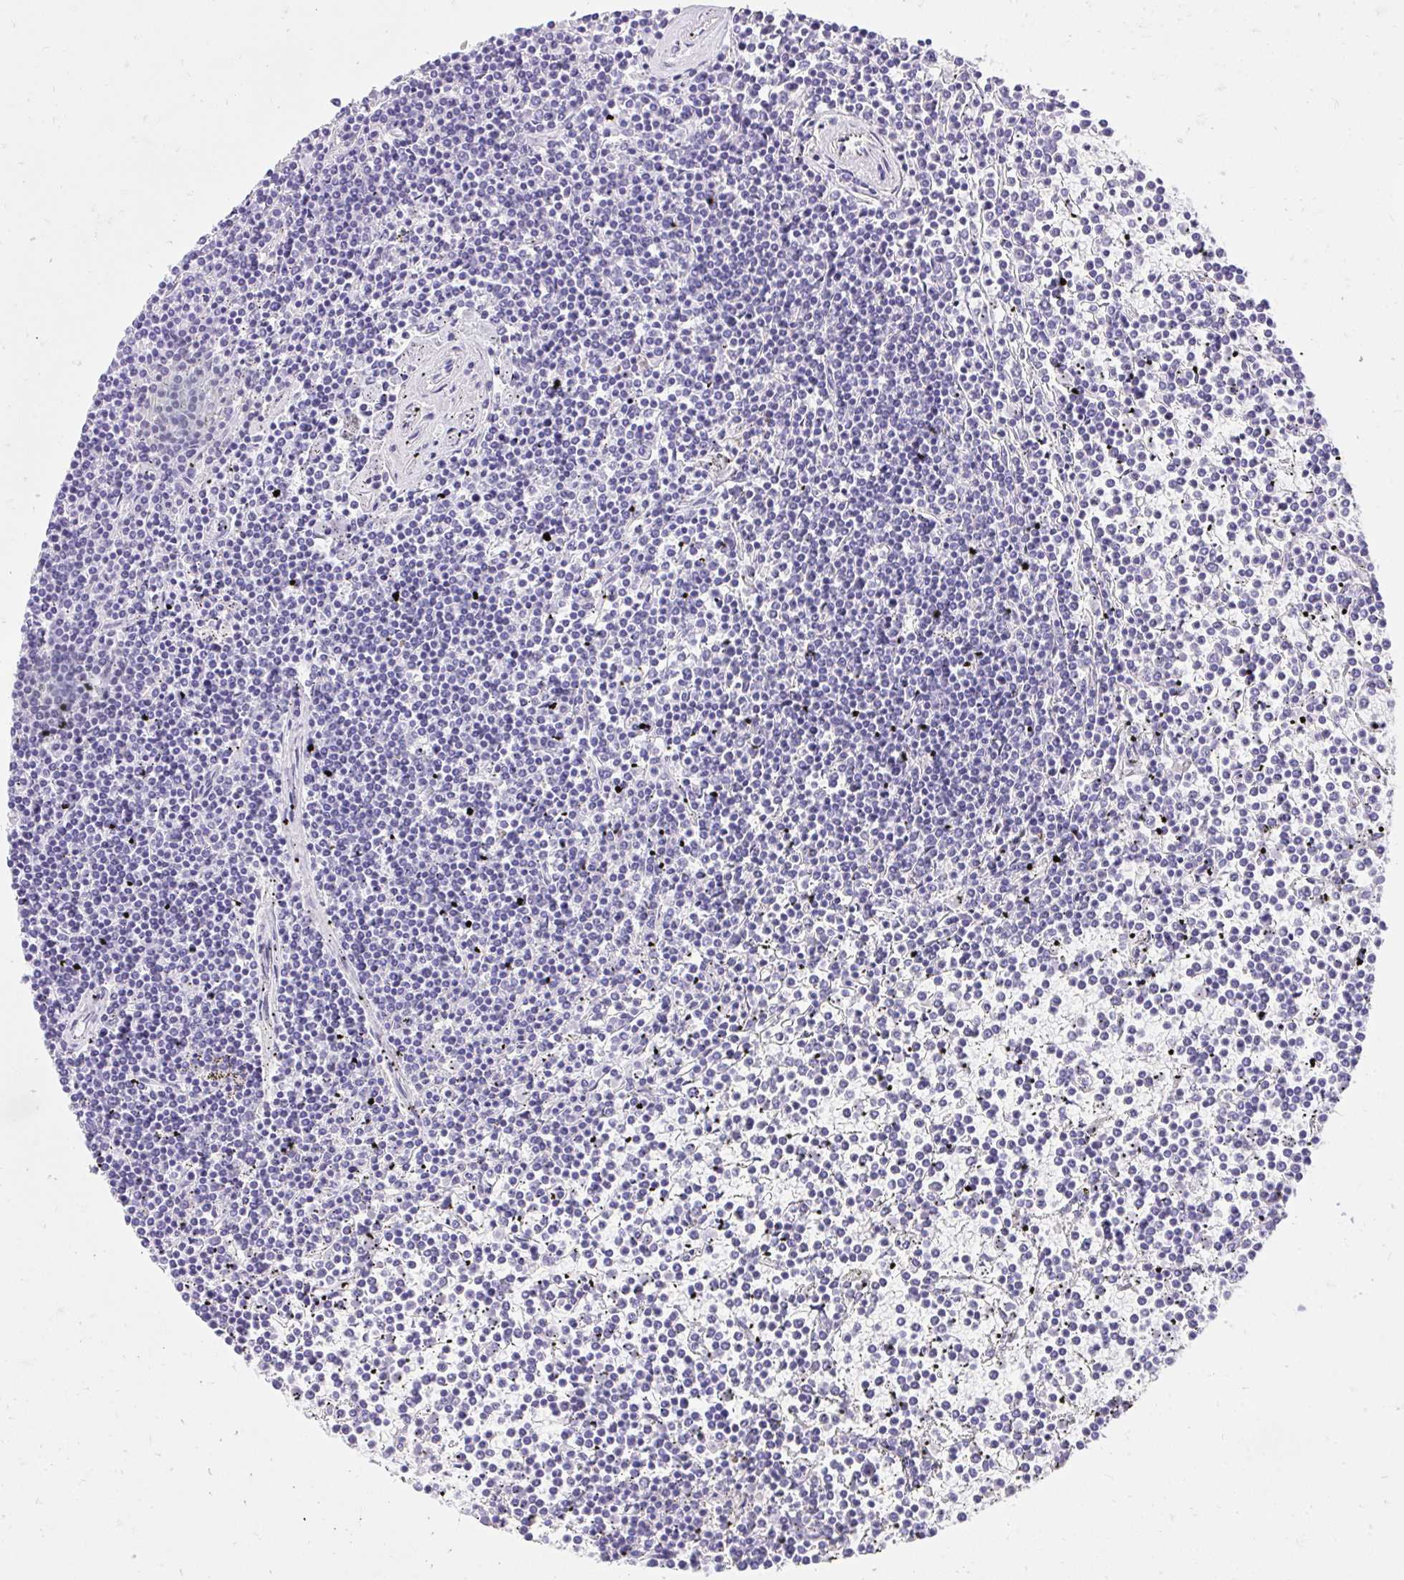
{"staining": {"intensity": "negative", "quantity": "none", "location": "none"}, "tissue": "lymphoma", "cell_type": "Tumor cells", "image_type": "cancer", "snomed": [{"axis": "morphology", "description": "Malignant lymphoma, non-Hodgkin's type, Low grade"}, {"axis": "topography", "description": "Spleen"}], "caption": "Tumor cells show no significant staining in malignant lymphoma, non-Hodgkin's type (low-grade).", "gene": "KLK1", "patient": {"sex": "female", "age": 19}}